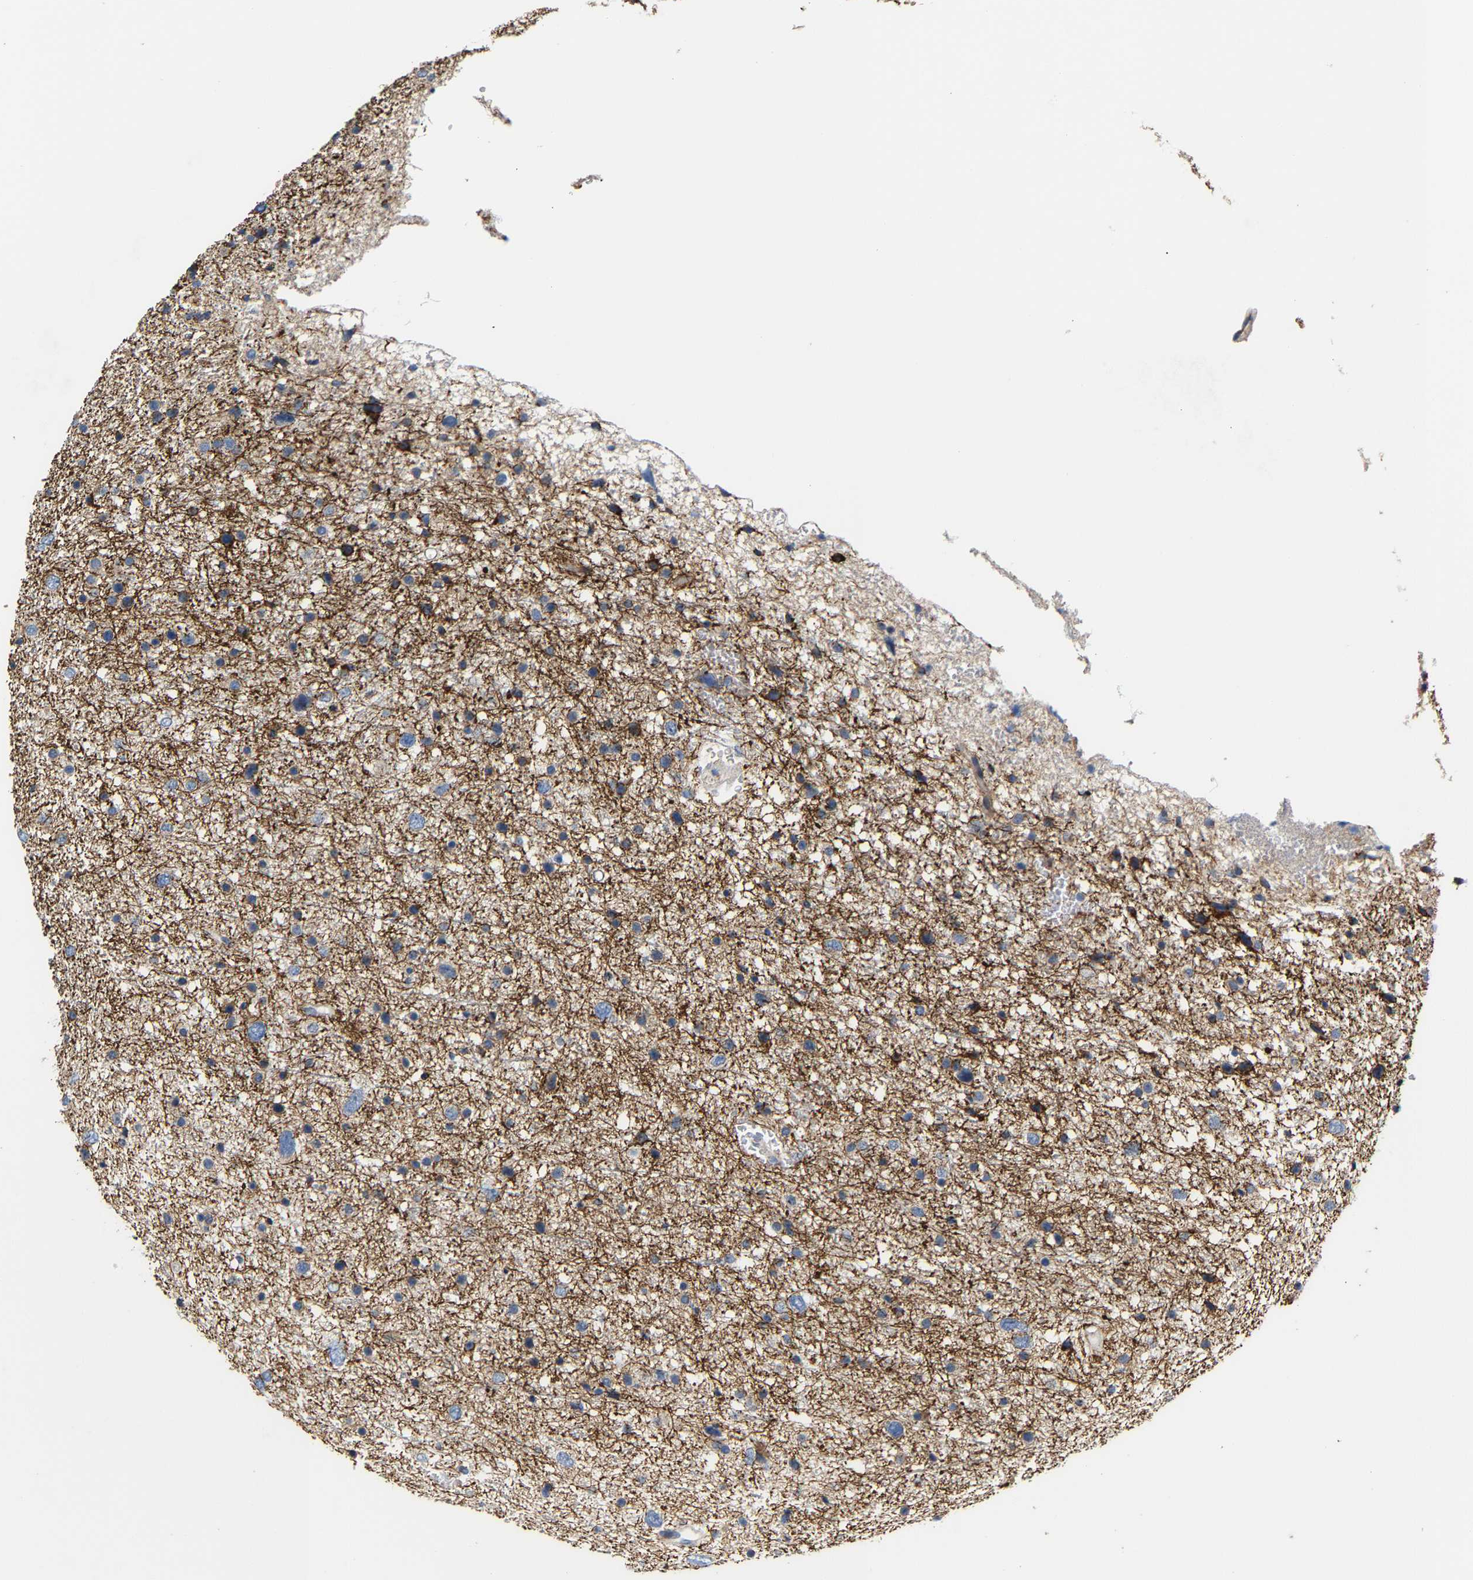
{"staining": {"intensity": "moderate", "quantity": "<25%", "location": "cytoplasmic/membranous"}, "tissue": "glioma", "cell_type": "Tumor cells", "image_type": "cancer", "snomed": [{"axis": "morphology", "description": "Glioma, malignant, Low grade"}, {"axis": "topography", "description": "Brain"}], "caption": "A histopathology image of human glioma stained for a protein reveals moderate cytoplasmic/membranous brown staining in tumor cells.", "gene": "TMEM168", "patient": {"sex": "female", "age": 37}}